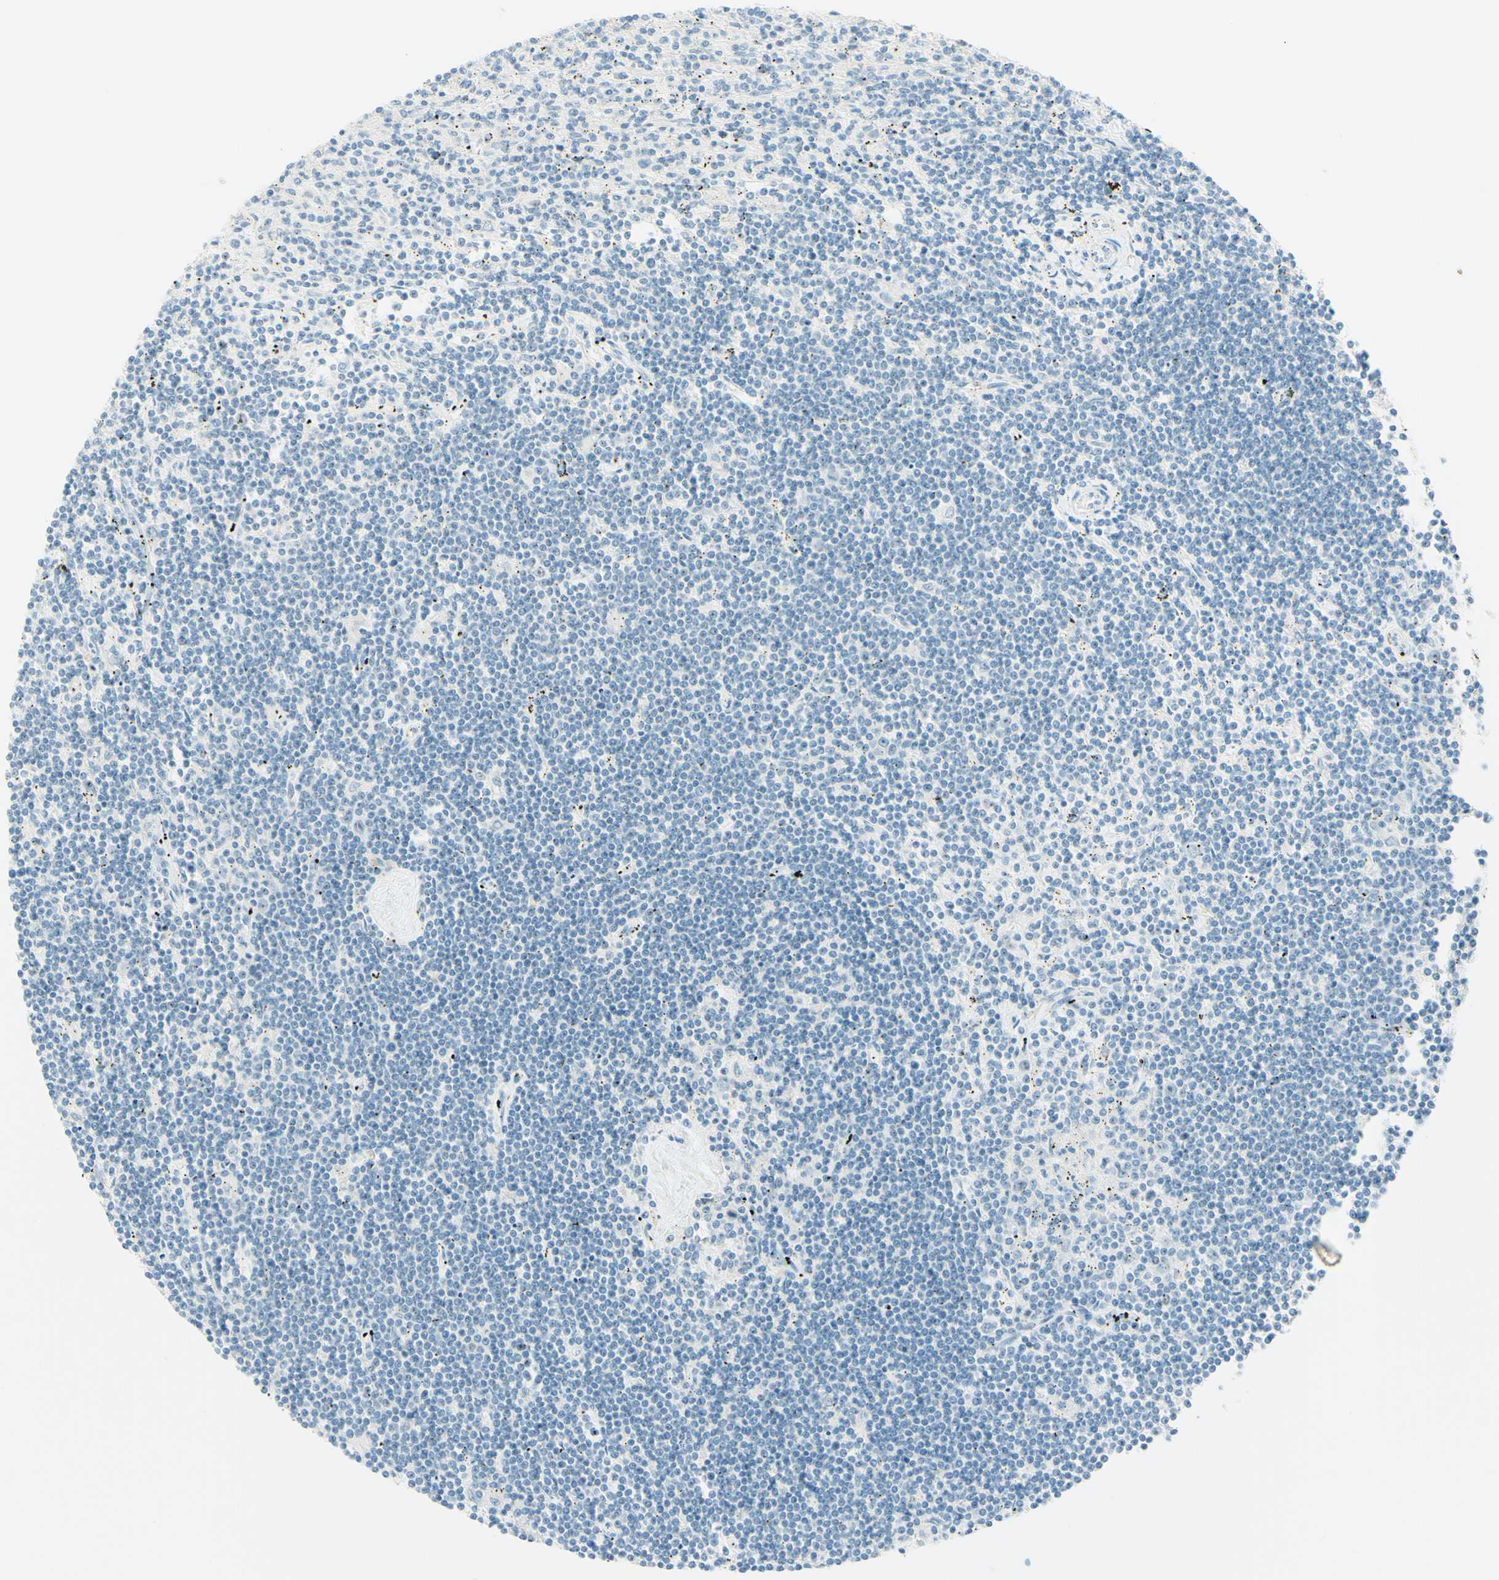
{"staining": {"intensity": "negative", "quantity": "none", "location": "none"}, "tissue": "lymphoma", "cell_type": "Tumor cells", "image_type": "cancer", "snomed": [{"axis": "morphology", "description": "Malignant lymphoma, non-Hodgkin's type, Low grade"}, {"axis": "topography", "description": "Spleen"}], "caption": "This is an immunohistochemistry micrograph of lymphoma. There is no expression in tumor cells.", "gene": "FMR1NB", "patient": {"sex": "male", "age": 76}}